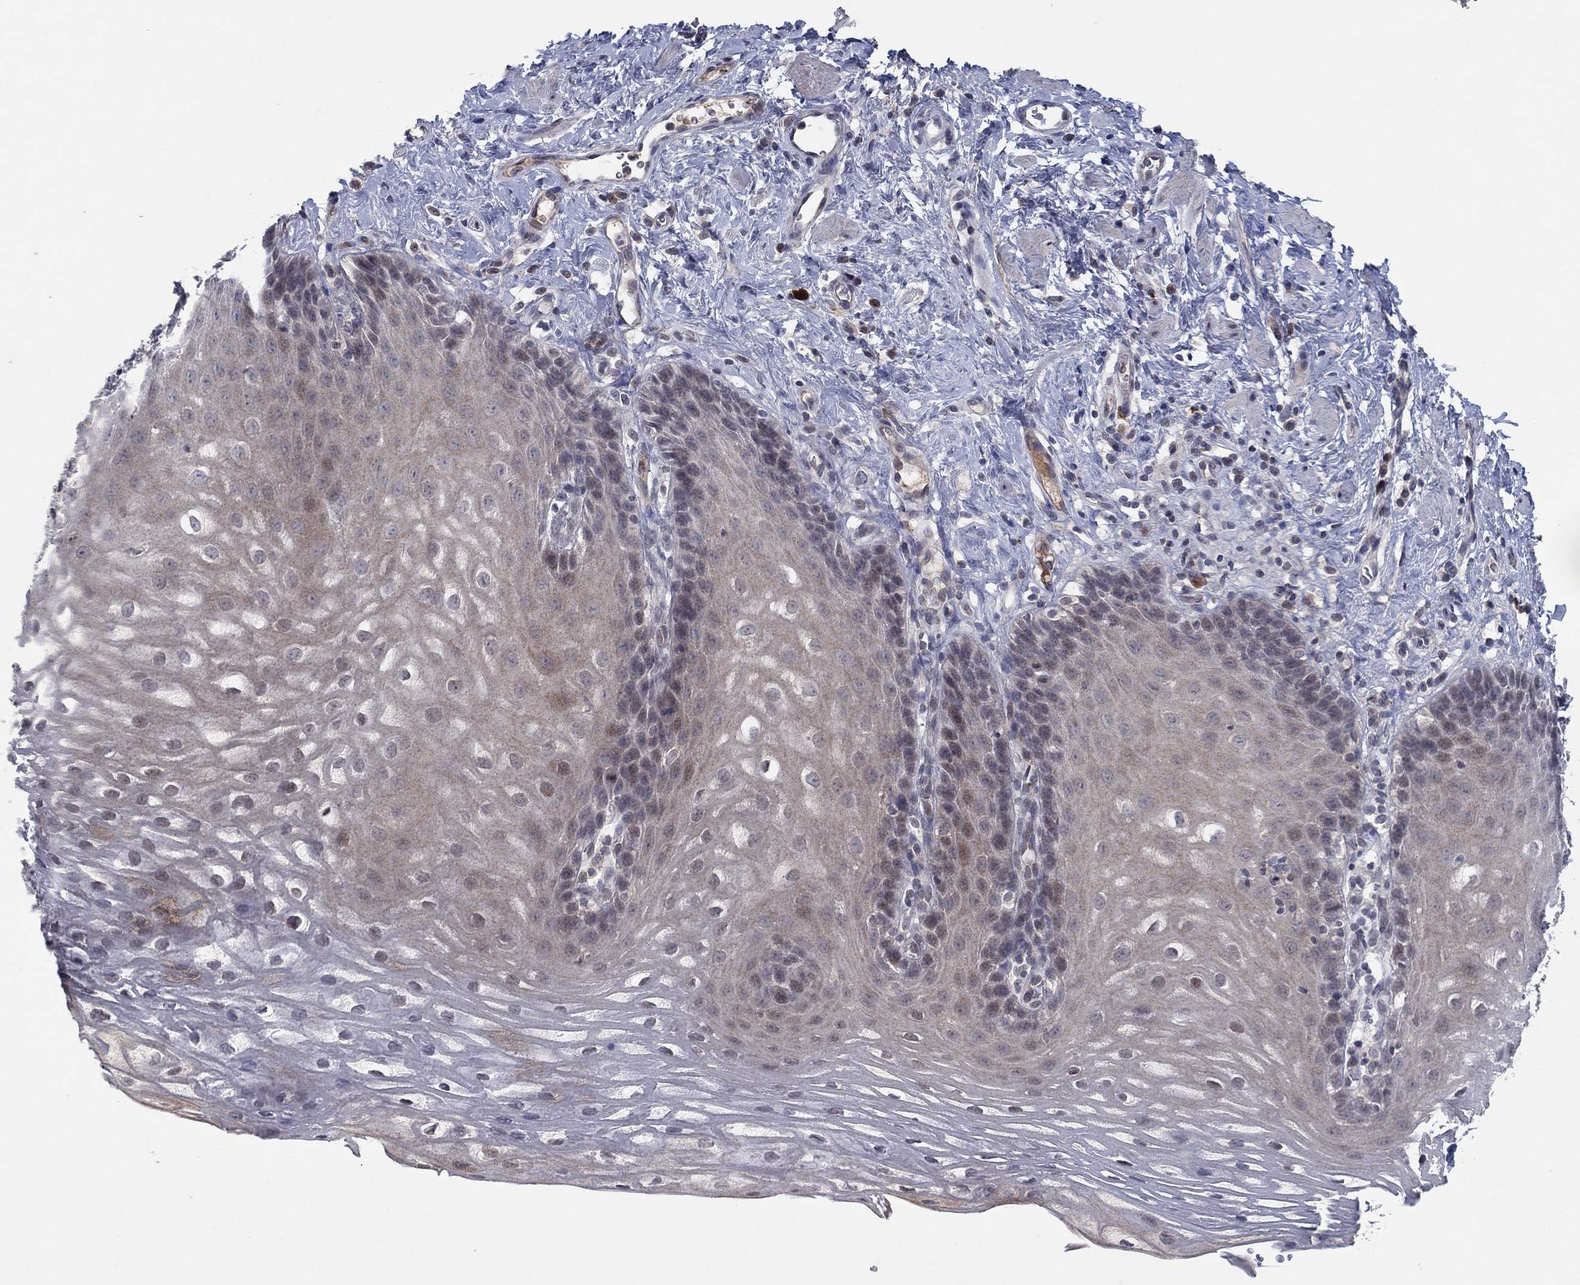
{"staining": {"intensity": "weak", "quantity": "25%-75%", "location": "cytoplasmic/membranous"}, "tissue": "esophagus", "cell_type": "Squamous epithelial cells", "image_type": "normal", "snomed": [{"axis": "morphology", "description": "Normal tissue, NOS"}, {"axis": "topography", "description": "Esophagus"}], "caption": "Approximately 25%-75% of squamous epithelial cells in unremarkable esophagus reveal weak cytoplasmic/membranous protein expression as visualized by brown immunohistochemical staining.", "gene": "IL4", "patient": {"sex": "male", "age": 64}}